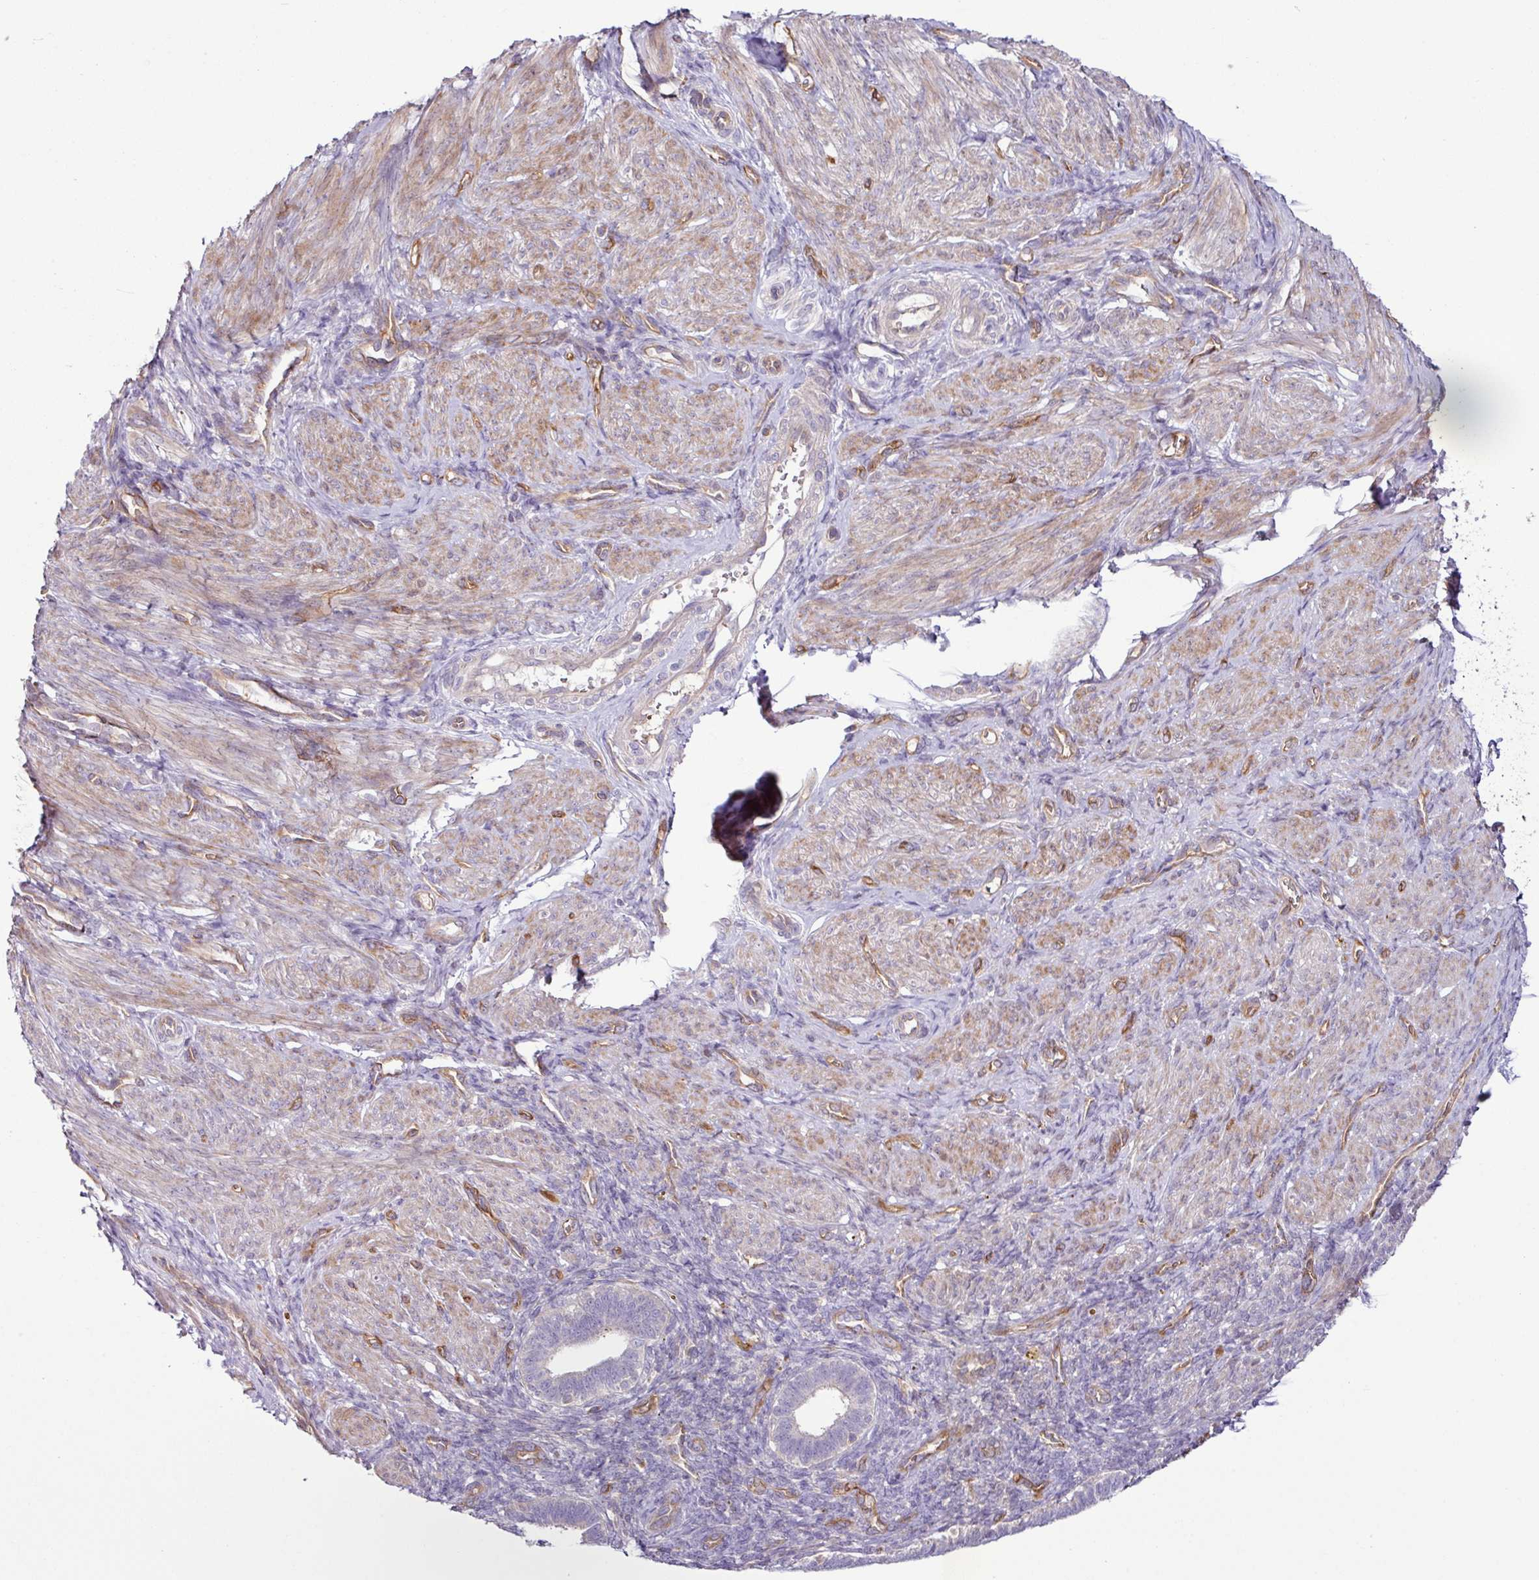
{"staining": {"intensity": "negative", "quantity": "none", "location": "none"}, "tissue": "endometrium", "cell_type": "Cells in endometrial stroma", "image_type": "normal", "snomed": [{"axis": "morphology", "description": "Normal tissue, NOS"}, {"axis": "topography", "description": "Endometrium"}], "caption": "Immunohistochemical staining of benign human endometrium shows no significant expression in cells in endometrial stroma.", "gene": "ZNF106", "patient": {"sex": "female", "age": 34}}